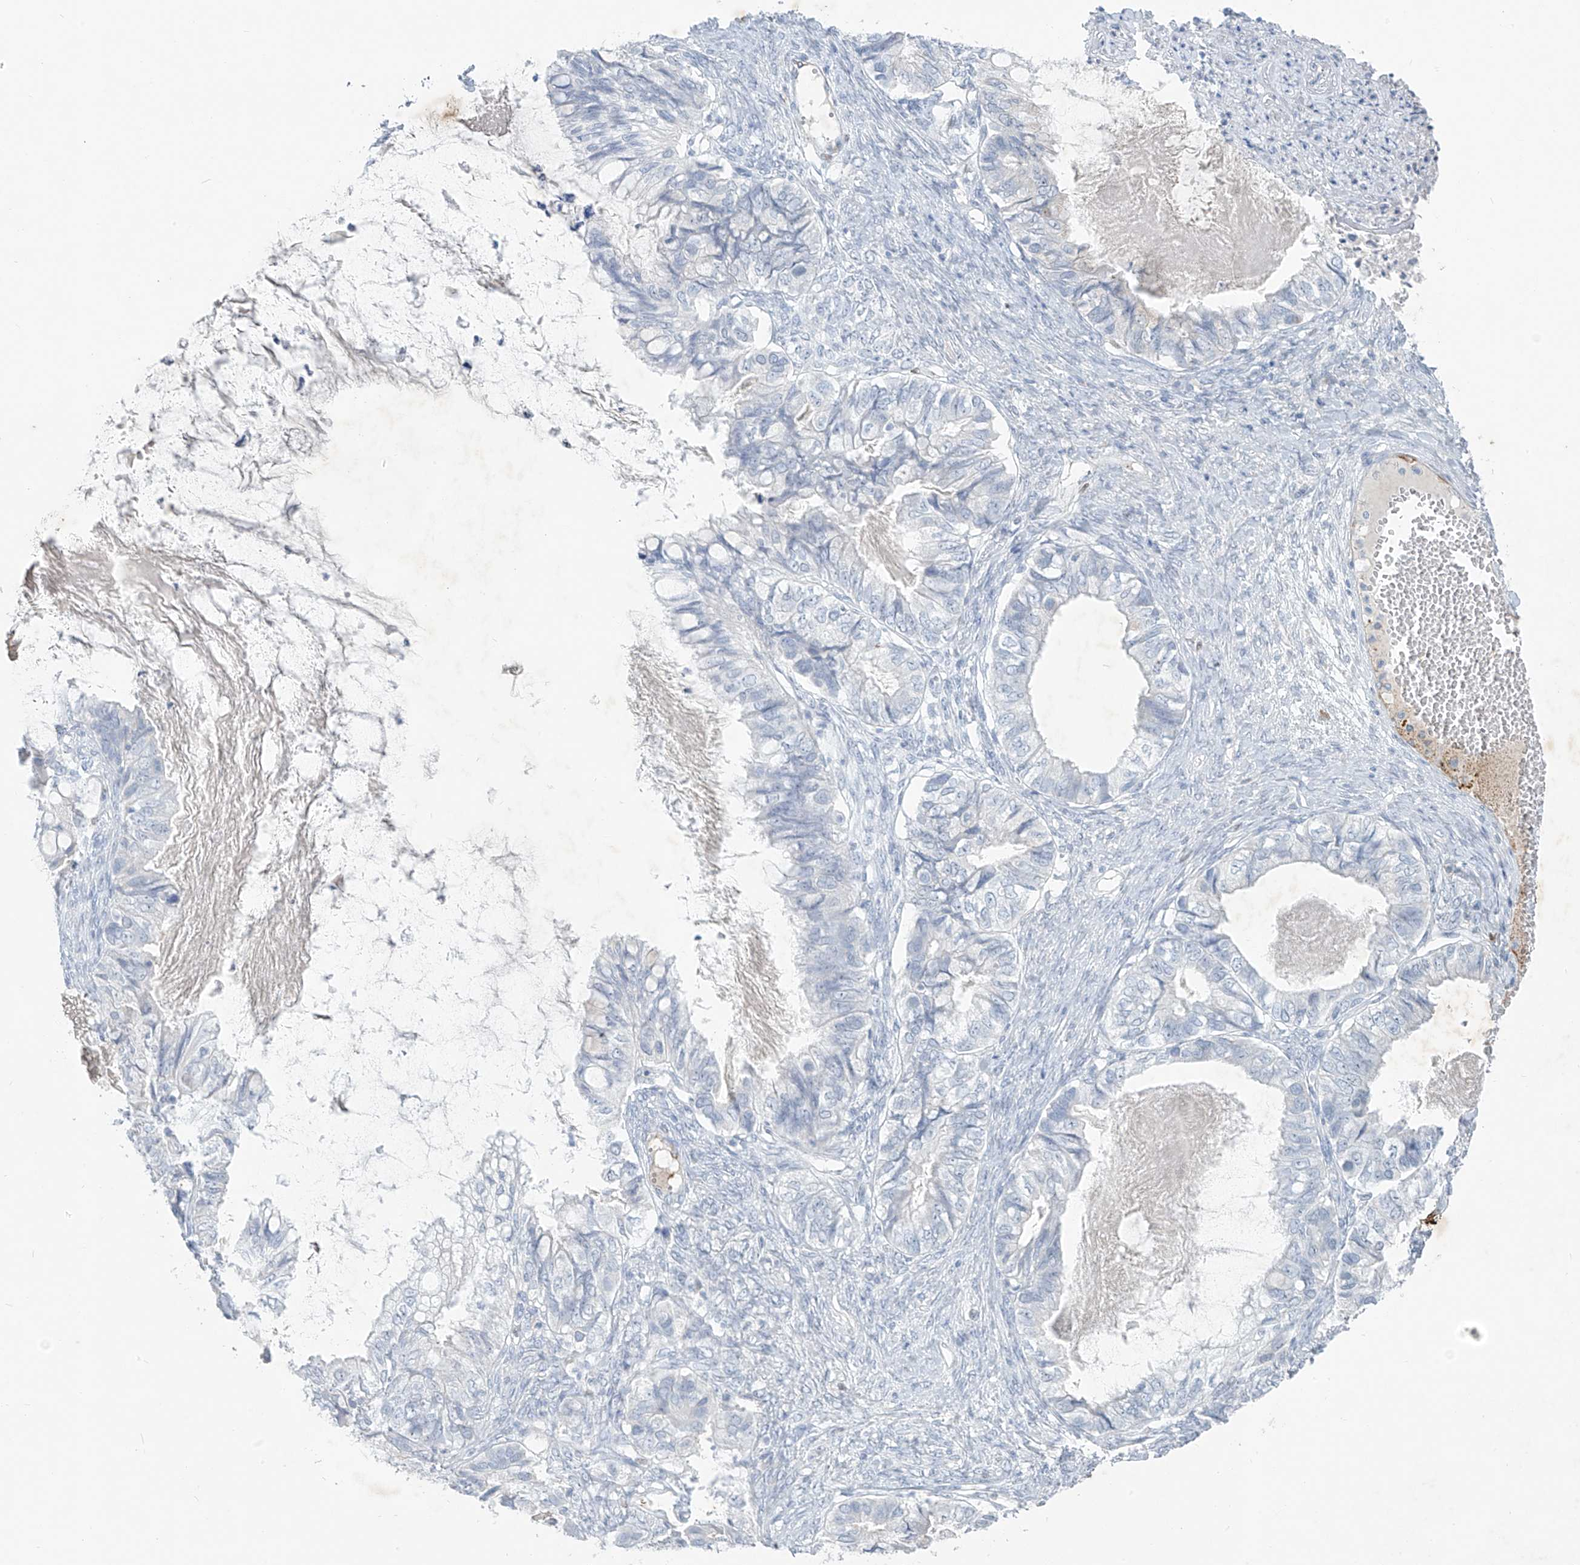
{"staining": {"intensity": "negative", "quantity": "none", "location": "none"}, "tissue": "ovarian cancer", "cell_type": "Tumor cells", "image_type": "cancer", "snomed": [{"axis": "morphology", "description": "Cystadenocarcinoma, mucinous, NOS"}, {"axis": "topography", "description": "Ovary"}], "caption": "Tumor cells are negative for brown protein staining in mucinous cystadenocarcinoma (ovarian).", "gene": "CX3CR1", "patient": {"sex": "female", "age": 80}}